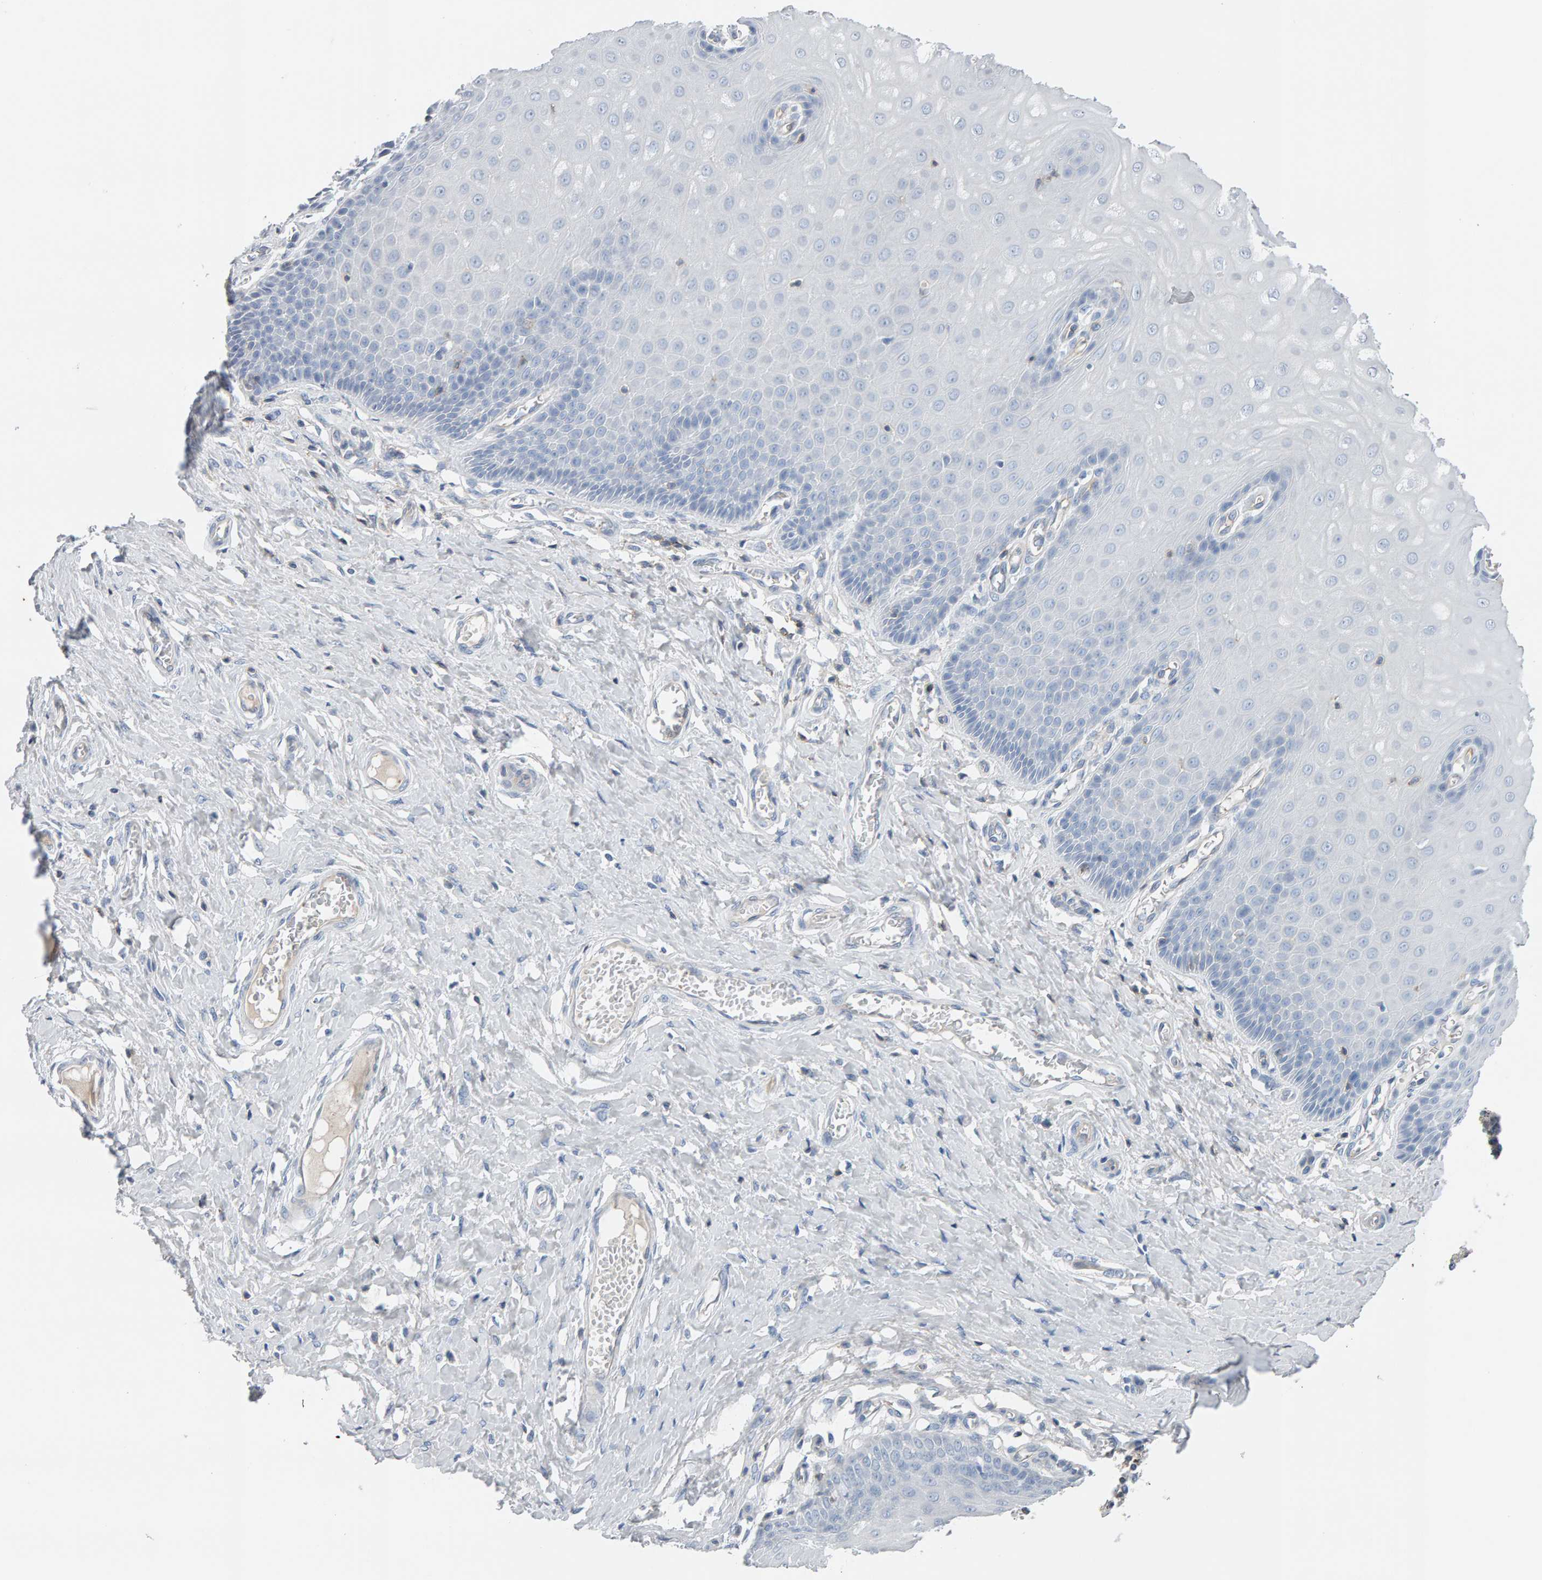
{"staining": {"intensity": "negative", "quantity": "none", "location": "none"}, "tissue": "cervix", "cell_type": "Squamous epithelial cells", "image_type": "normal", "snomed": [{"axis": "morphology", "description": "Normal tissue, NOS"}, {"axis": "topography", "description": "Cervix"}], "caption": "A high-resolution image shows IHC staining of unremarkable cervix, which exhibits no significant staining in squamous epithelial cells.", "gene": "FYN", "patient": {"sex": "female", "age": 55}}